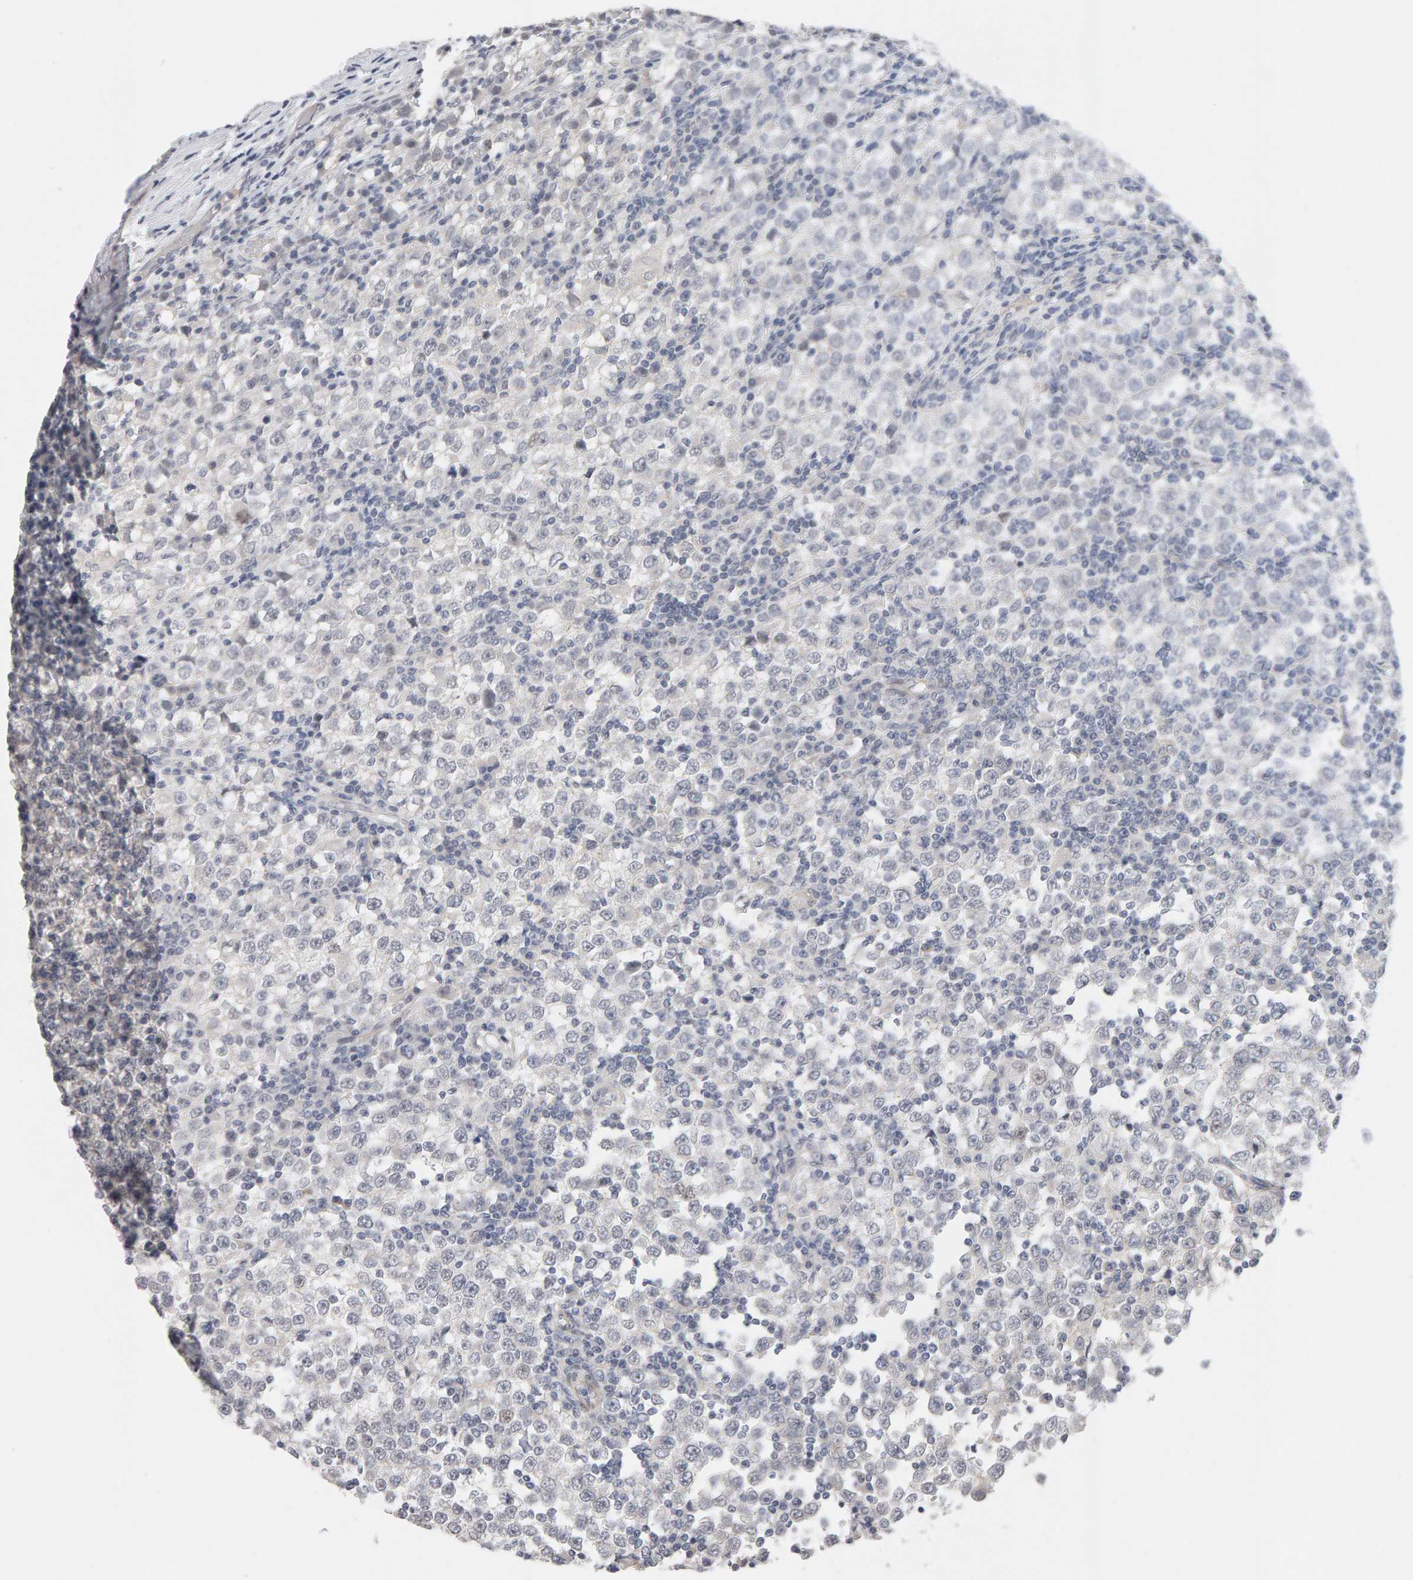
{"staining": {"intensity": "negative", "quantity": "none", "location": "none"}, "tissue": "testis cancer", "cell_type": "Tumor cells", "image_type": "cancer", "snomed": [{"axis": "morphology", "description": "Seminoma, NOS"}, {"axis": "topography", "description": "Testis"}], "caption": "Immunohistochemistry (IHC) image of human seminoma (testis) stained for a protein (brown), which displays no expression in tumor cells. (DAB (3,3'-diaminobenzidine) immunohistochemistry visualized using brightfield microscopy, high magnification).", "gene": "HNF4A", "patient": {"sex": "male", "age": 65}}